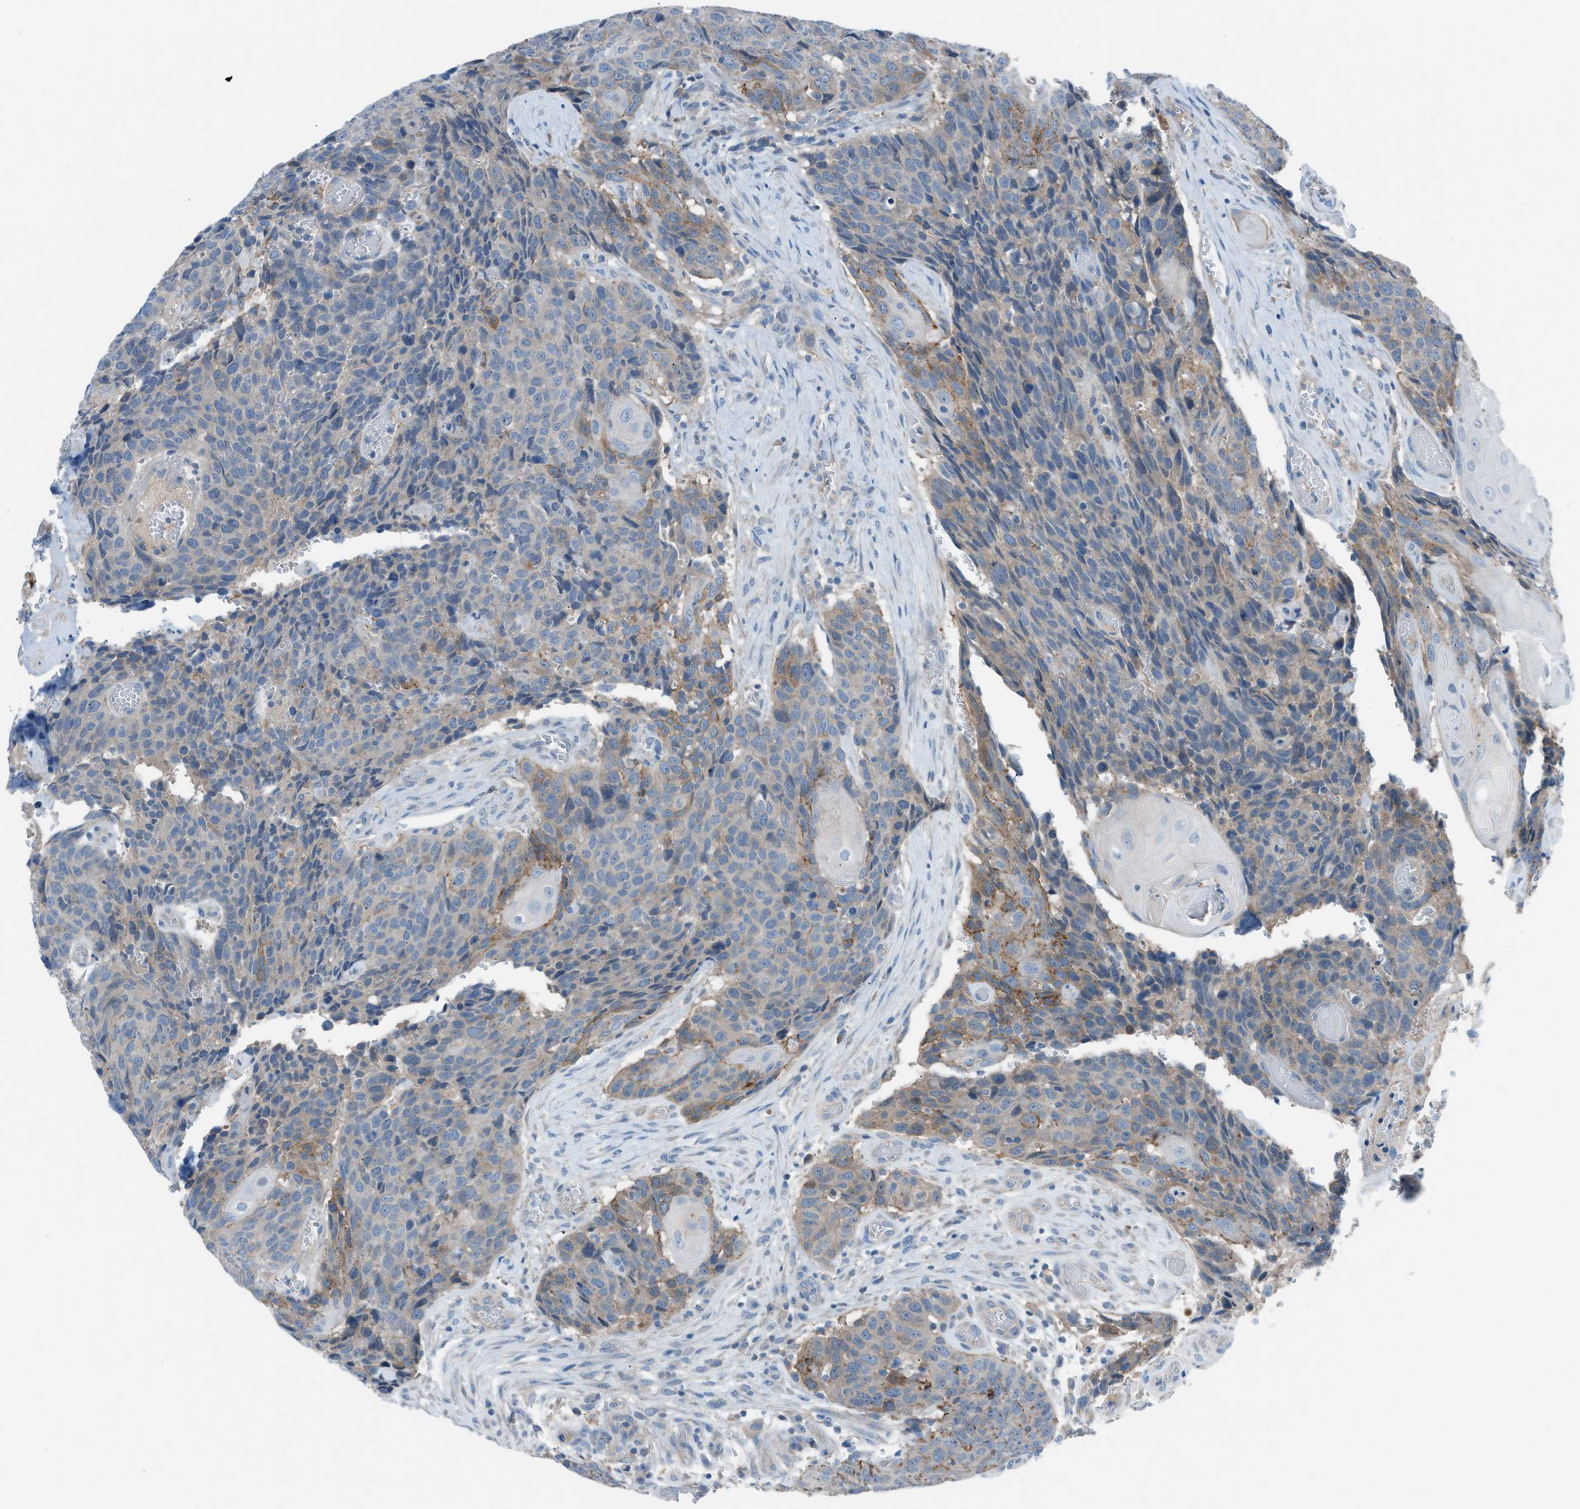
{"staining": {"intensity": "weak", "quantity": "25%-75%", "location": "cytoplasmic/membranous"}, "tissue": "head and neck cancer", "cell_type": "Tumor cells", "image_type": "cancer", "snomed": [{"axis": "morphology", "description": "Squamous cell carcinoma, NOS"}, {"axis": "topography", "description": "Head-Neck"}], "caption": "Immunohistochemical staining of human head and neck cancer (squamous cell carcinoma) exhibits low levels of weak cytoplasmic/membranous protein positivity in about 25%-75% of tumor cells. Ihc stains the protein of interest in brown and the nuclei are stained blue.", "gene": "C5AR2", "patient": {"sex": "male", "age": 66}}